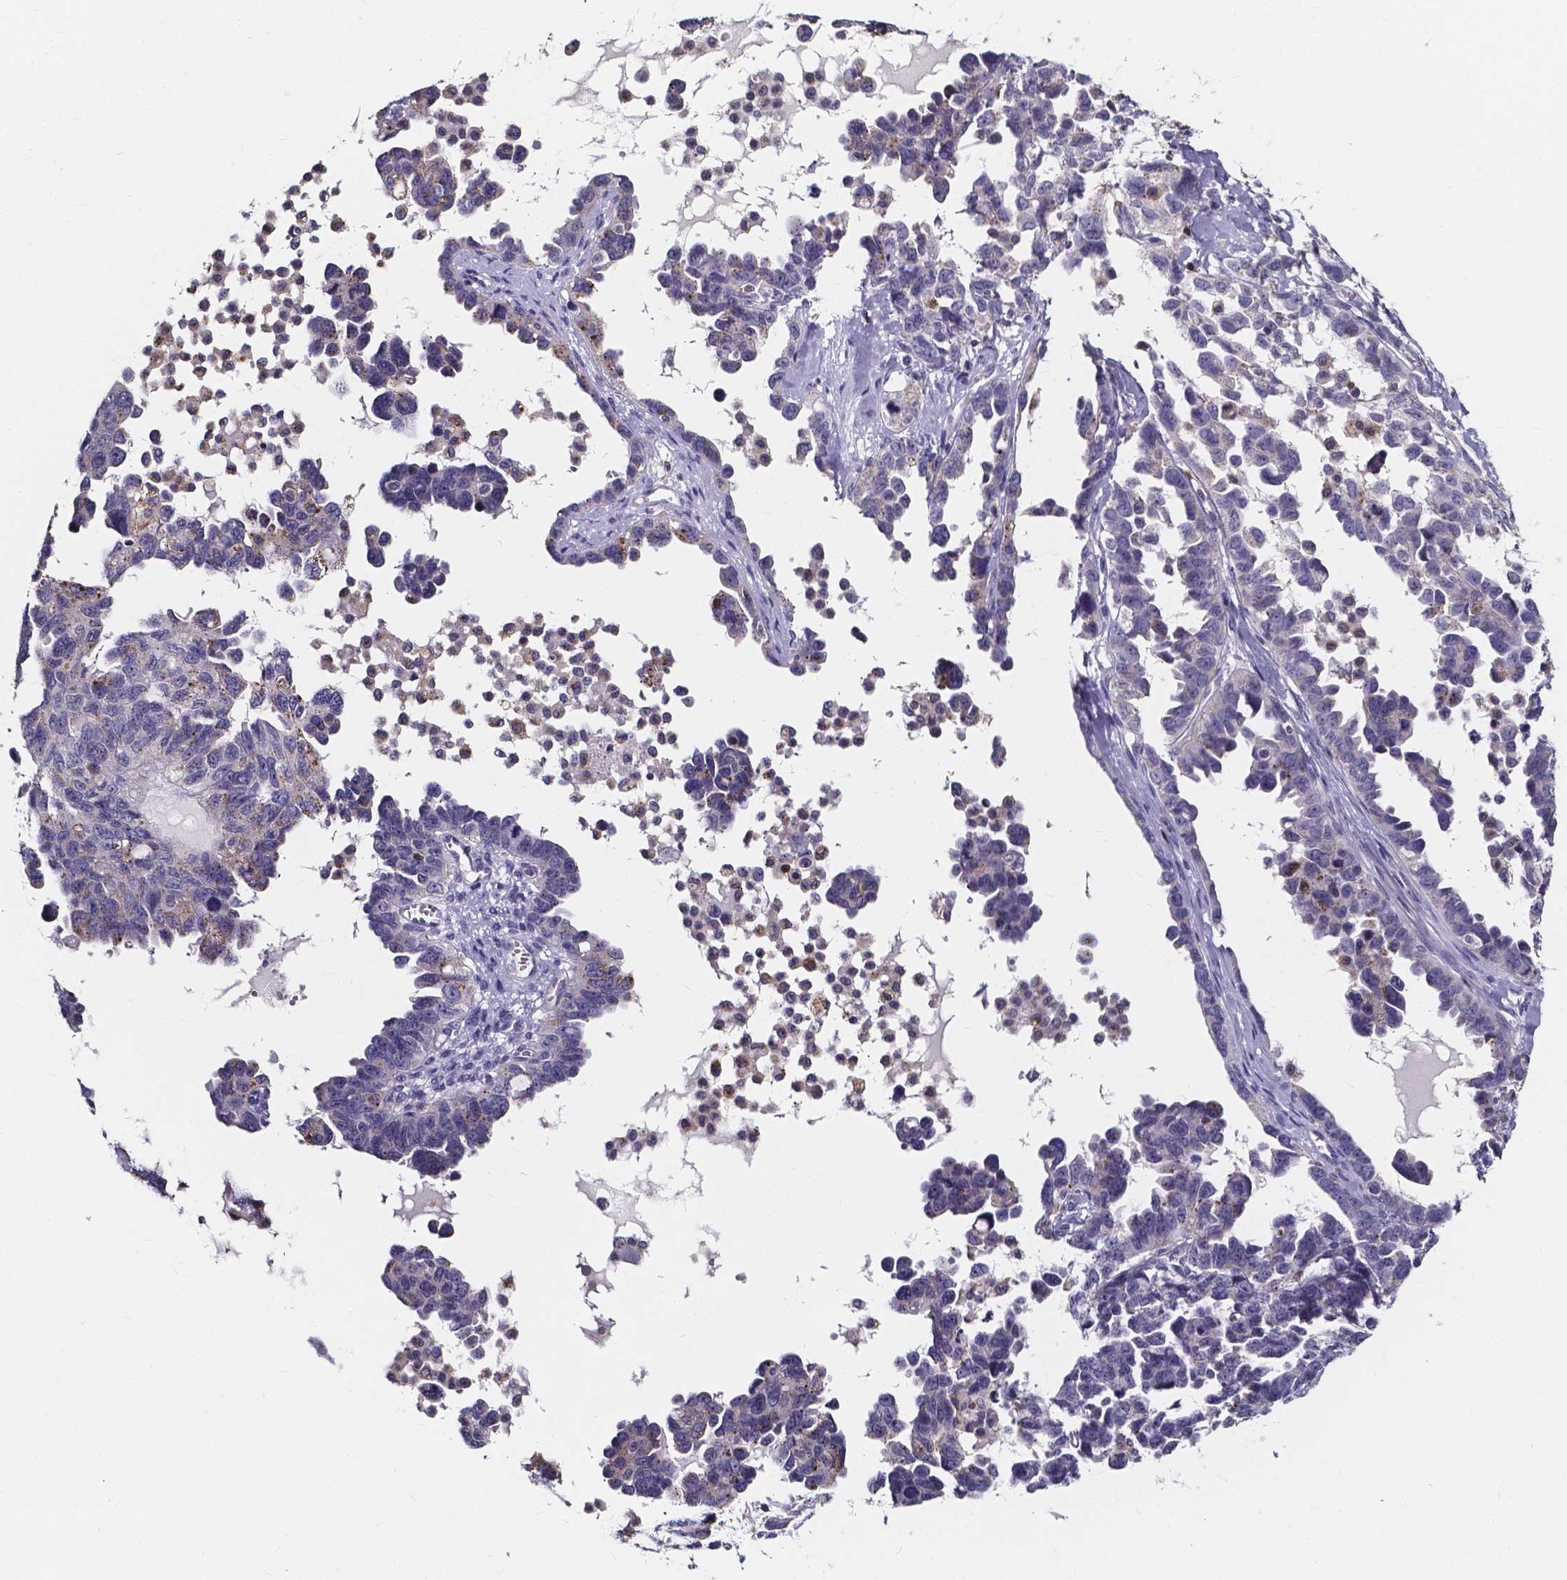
{"staining": {"intensity": "moderate", "quantity": "<25%", "location": "cytoplasmic/membranous"}, "tissue": "ovarian cancer", "cell_type": "Tumor cells", "image_type": "cancer", "snomed": [{"axis": "morphology", "description": "Cystadenocarcinoma, serous, NOS"}, {"axis": "topography", "description": "Ovary"}], "caption": "Protein analysis of serous cystadenocarcinoma (ovarian) tissue demonstrates moderate cytoplasmic/membranous expression in approximately <25% of tumor cells.", "gene": "THEMIS", "patient": {"sex": "female", "age": 69}}